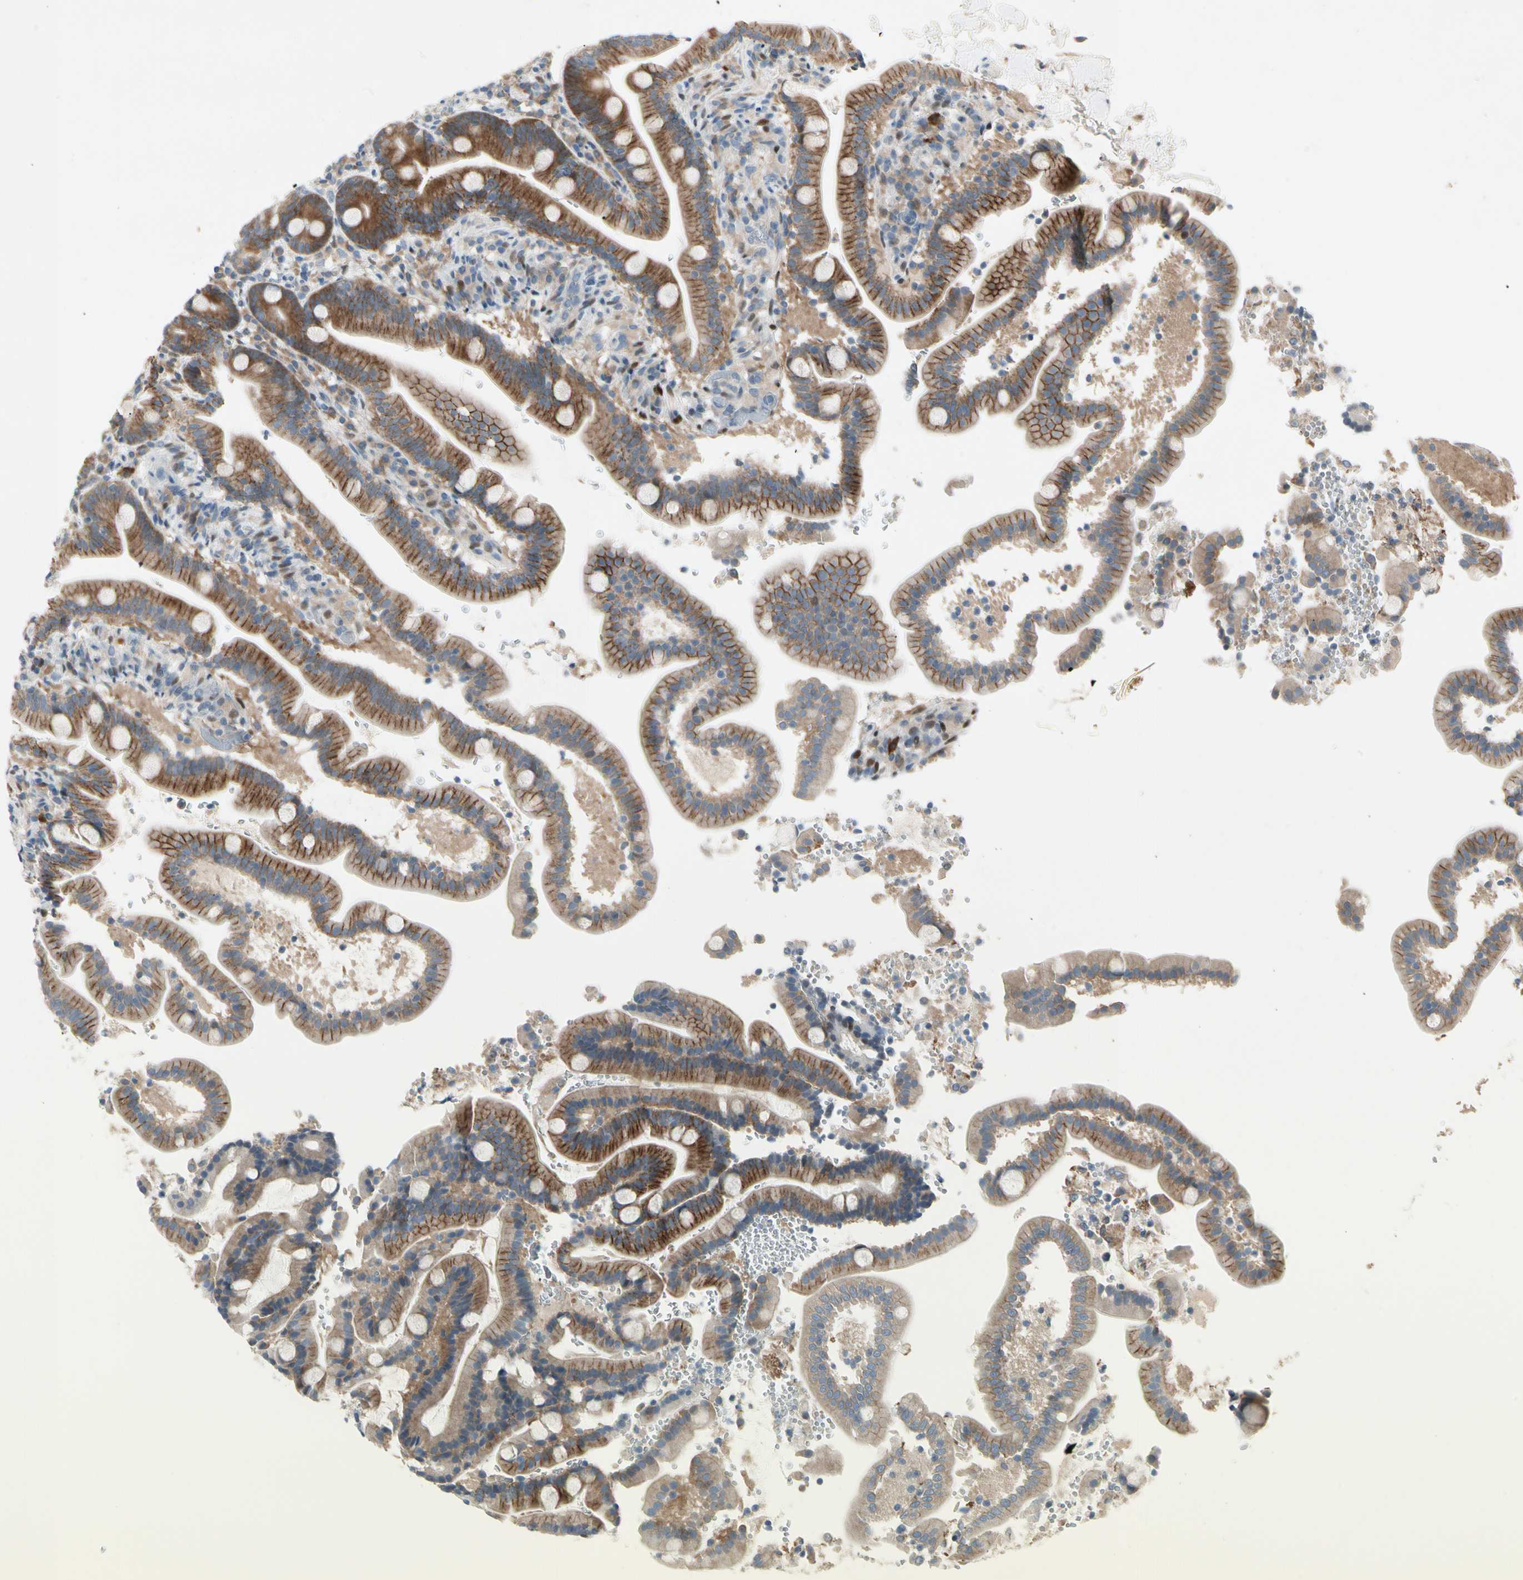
{"staining": {"intensity": "moderate", "quantity": ">75%", "location": "cytoplasmic/membranous"}, "tissue": "duodenum", "cell_type": "Glandular cells", "image_type": "normal", "snomed": [{"axis": "morphology", "description": "Normal tissue, NOS"}, {"axis": "topography", "description": "Duodenum"}], "caption": "About >75% of glandular cells in unremarkable human duodenum reveal moderate cytoplasmic/membranous protein positivity as visualized by brown immunohistochemical staining.", "gene": "IL1R1", "patient": {"sex": "male", "age": 54}}